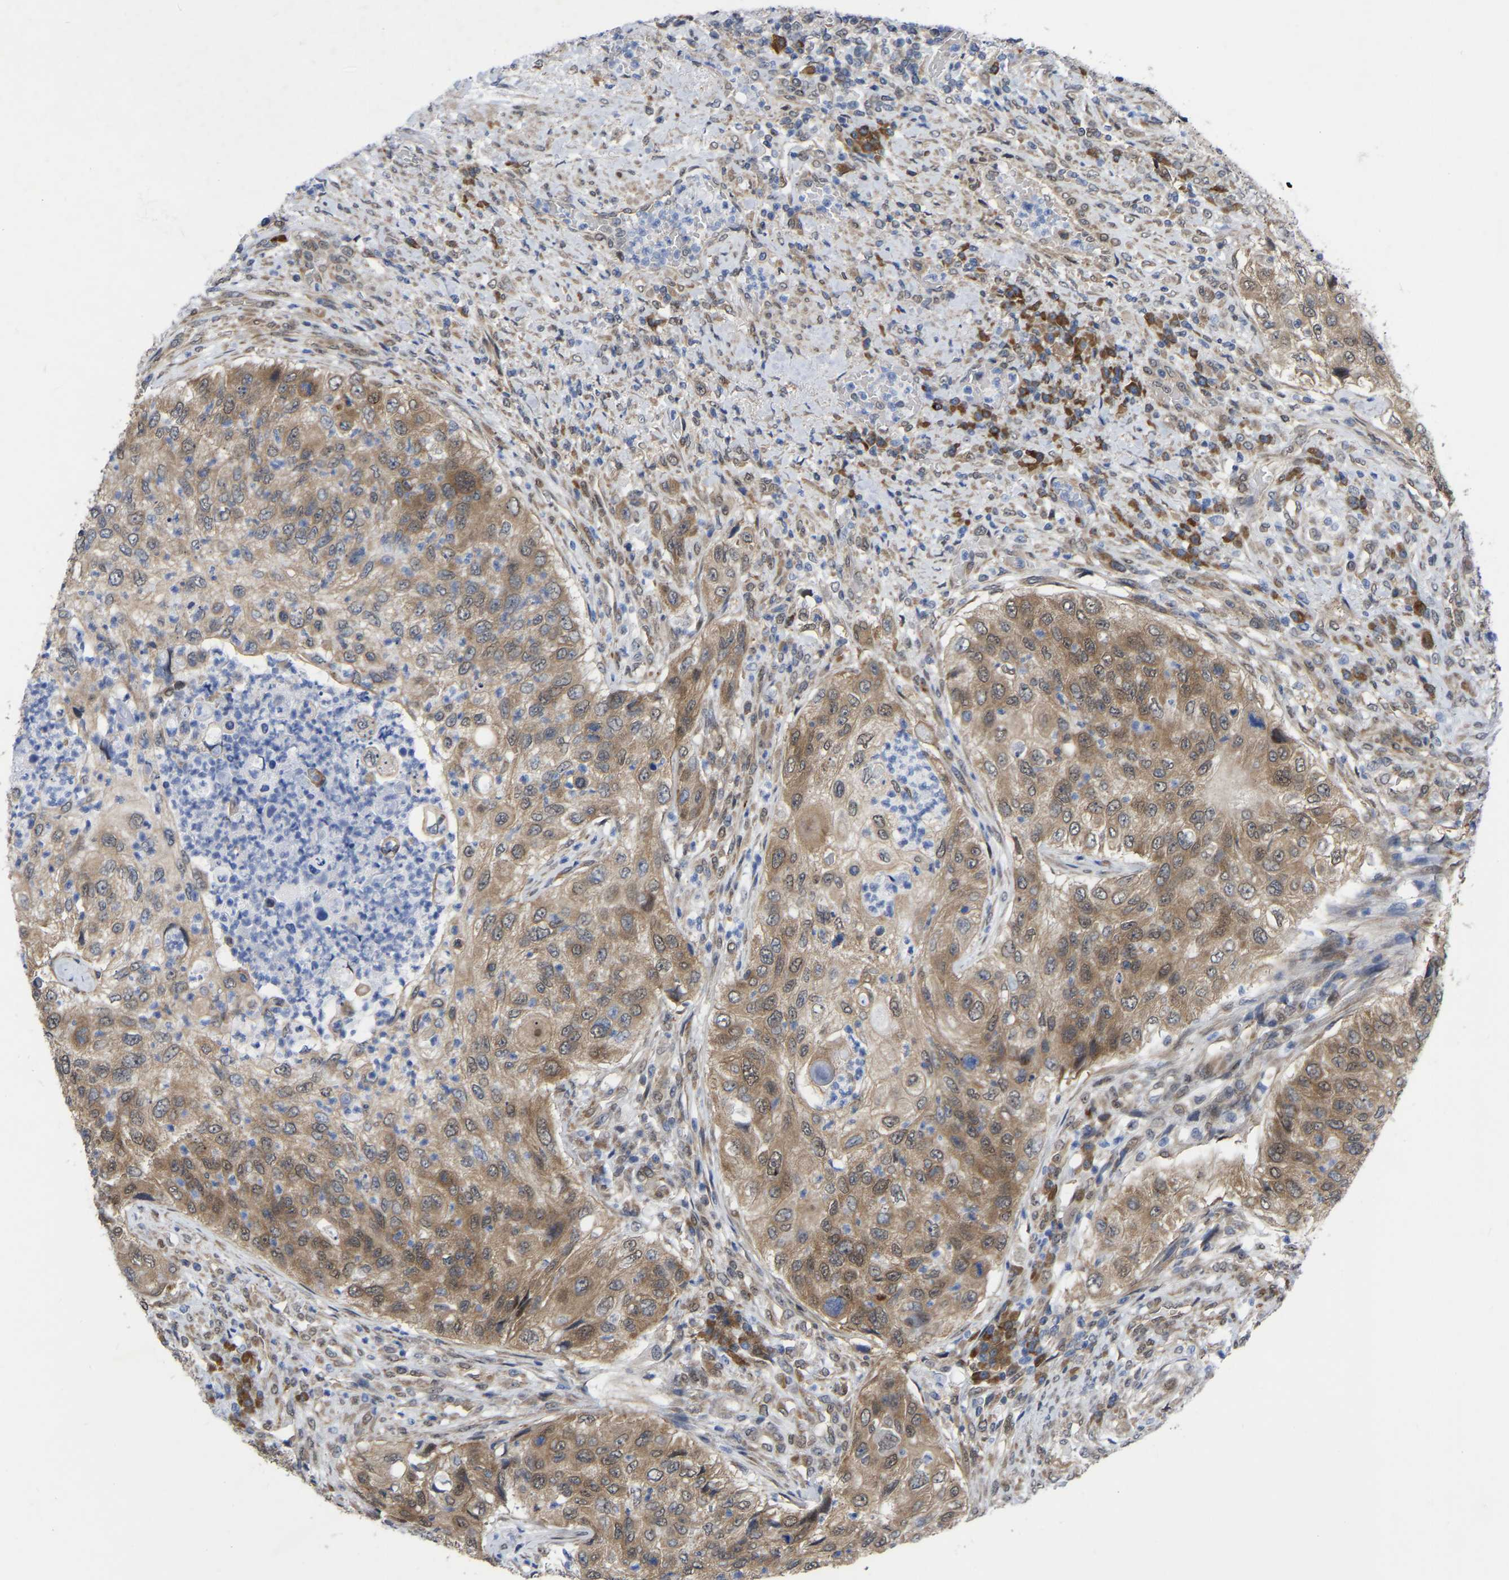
{"staining": {"intensity": "moderate", "quantity": ">75%", "location": "cytoplasmic/membranous"}, "tissue": "urothelial cancer", "cell_type": "Tumor cells", "image_type": "cancer", "snomed": [{"axis": "morphology", "description": "Urothelial carcinoma, High grade"}, {"axis": "topography", "description": "Urinary bladder"}], "caption": "DAB immunohistochemical staining of human high-grade urothelial carcinoma shows moderate cytoplasmic/membranous protein positivity in approximately >75% of tumor cells.", "gene": "UBE4B", "patient": {"sex": "female", "age": 60}}